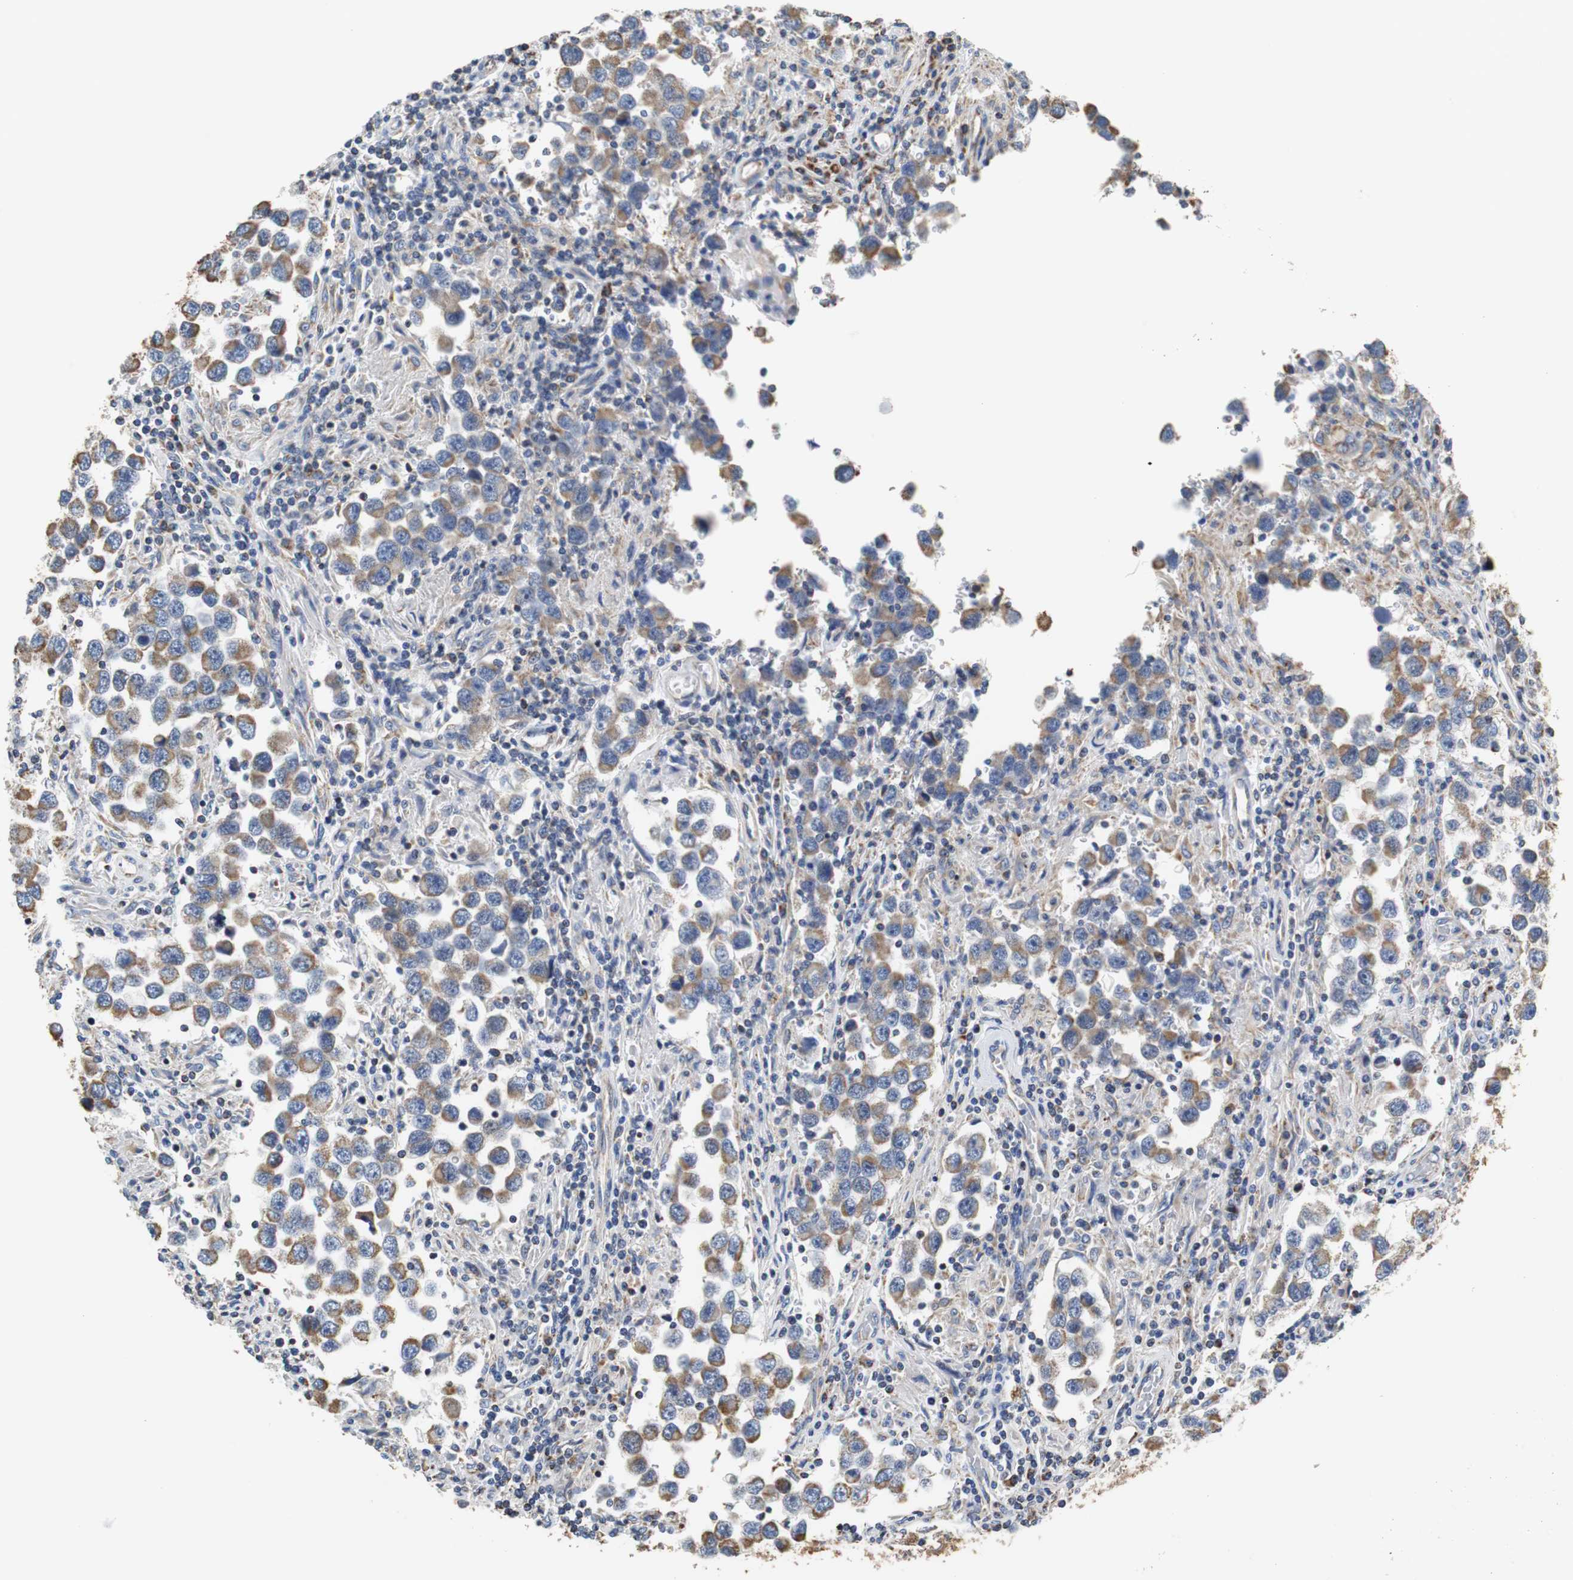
{"staining": {"intensity": "moderate", "quantity": ">75%", "location": "cytoplasmic/membranous"}, "tissue": "testis cancer", "cell_type": "Tumor cells", "image_type": "cancer", "snomed": [{"axis": "morphology", "description": "Carcinoma, Embryonal, NOS"}, {"axis": "topography", "description": "Testis"}], "caption": "High-power microscopy captured an immunohistochemistry image of embryonal carcinoma (testis), revealing moderate cytoplasmic/membranous staining in about >75% of tumor cells.", "gene": "PCK1", "patient": {"sex": "male", "age": 21}}